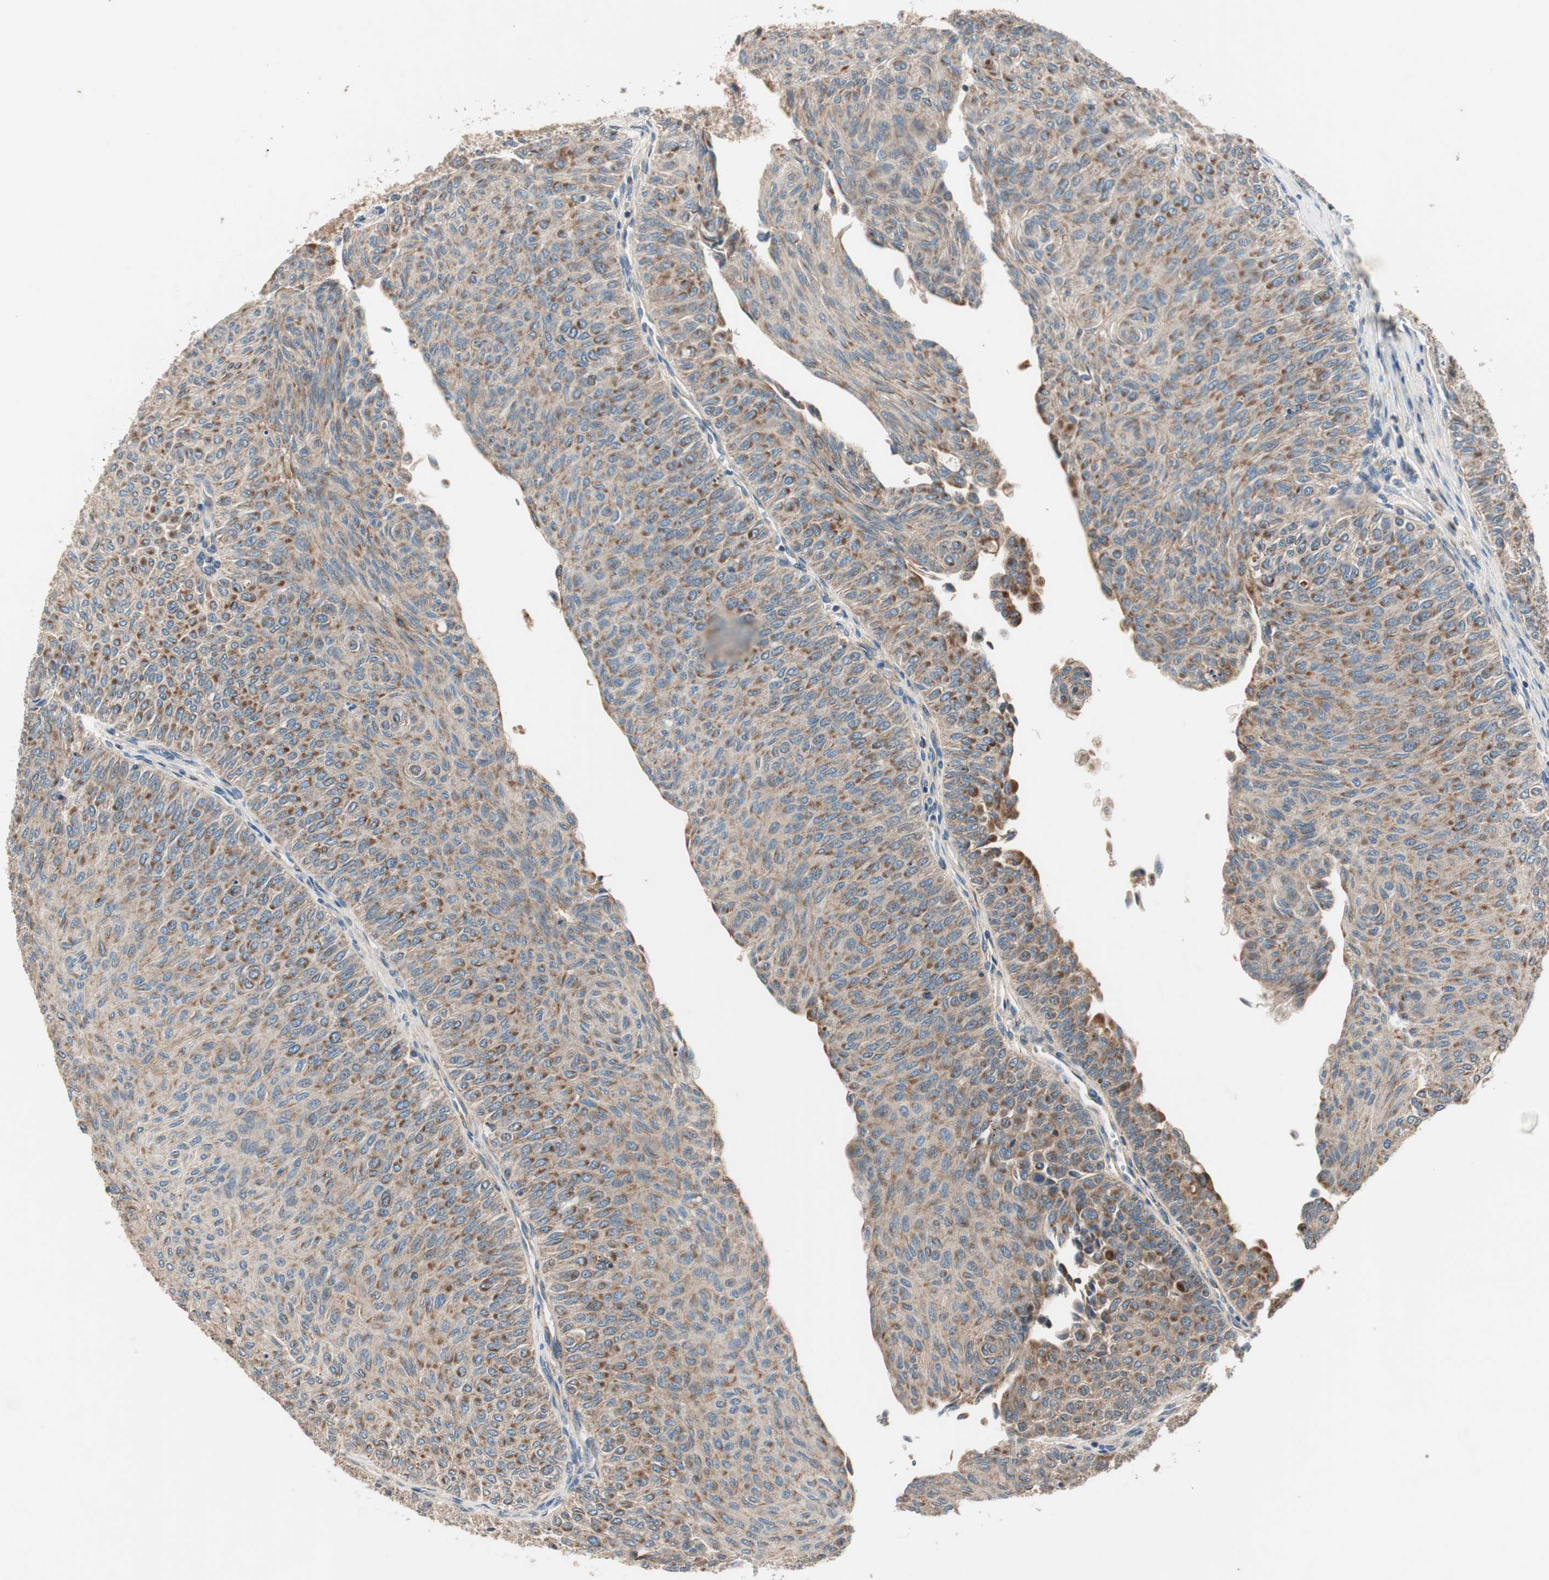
{"staining": {"intensity": "moderate", "quantity": ">75%", "location": "cytoplasmic/membranous"}, "tissue": "urothelial cancer", "cell_type": "Tumor cells", "image_type": "cancer", "snomed": [{"axis": "morphology", "description": "Urothelial carcinoma, Low grade"}, {"axis": "topography", "description": "Urinary bladder"}], "caption": "Approximately >75% of tumor cells in urothelial cancer demonstrate moderate cytoplasmic/membranous protein expression as visualized by brown immunohistochemical staining.", "gene": "HPN", "patient": {"sex": "male", "age": 78}}